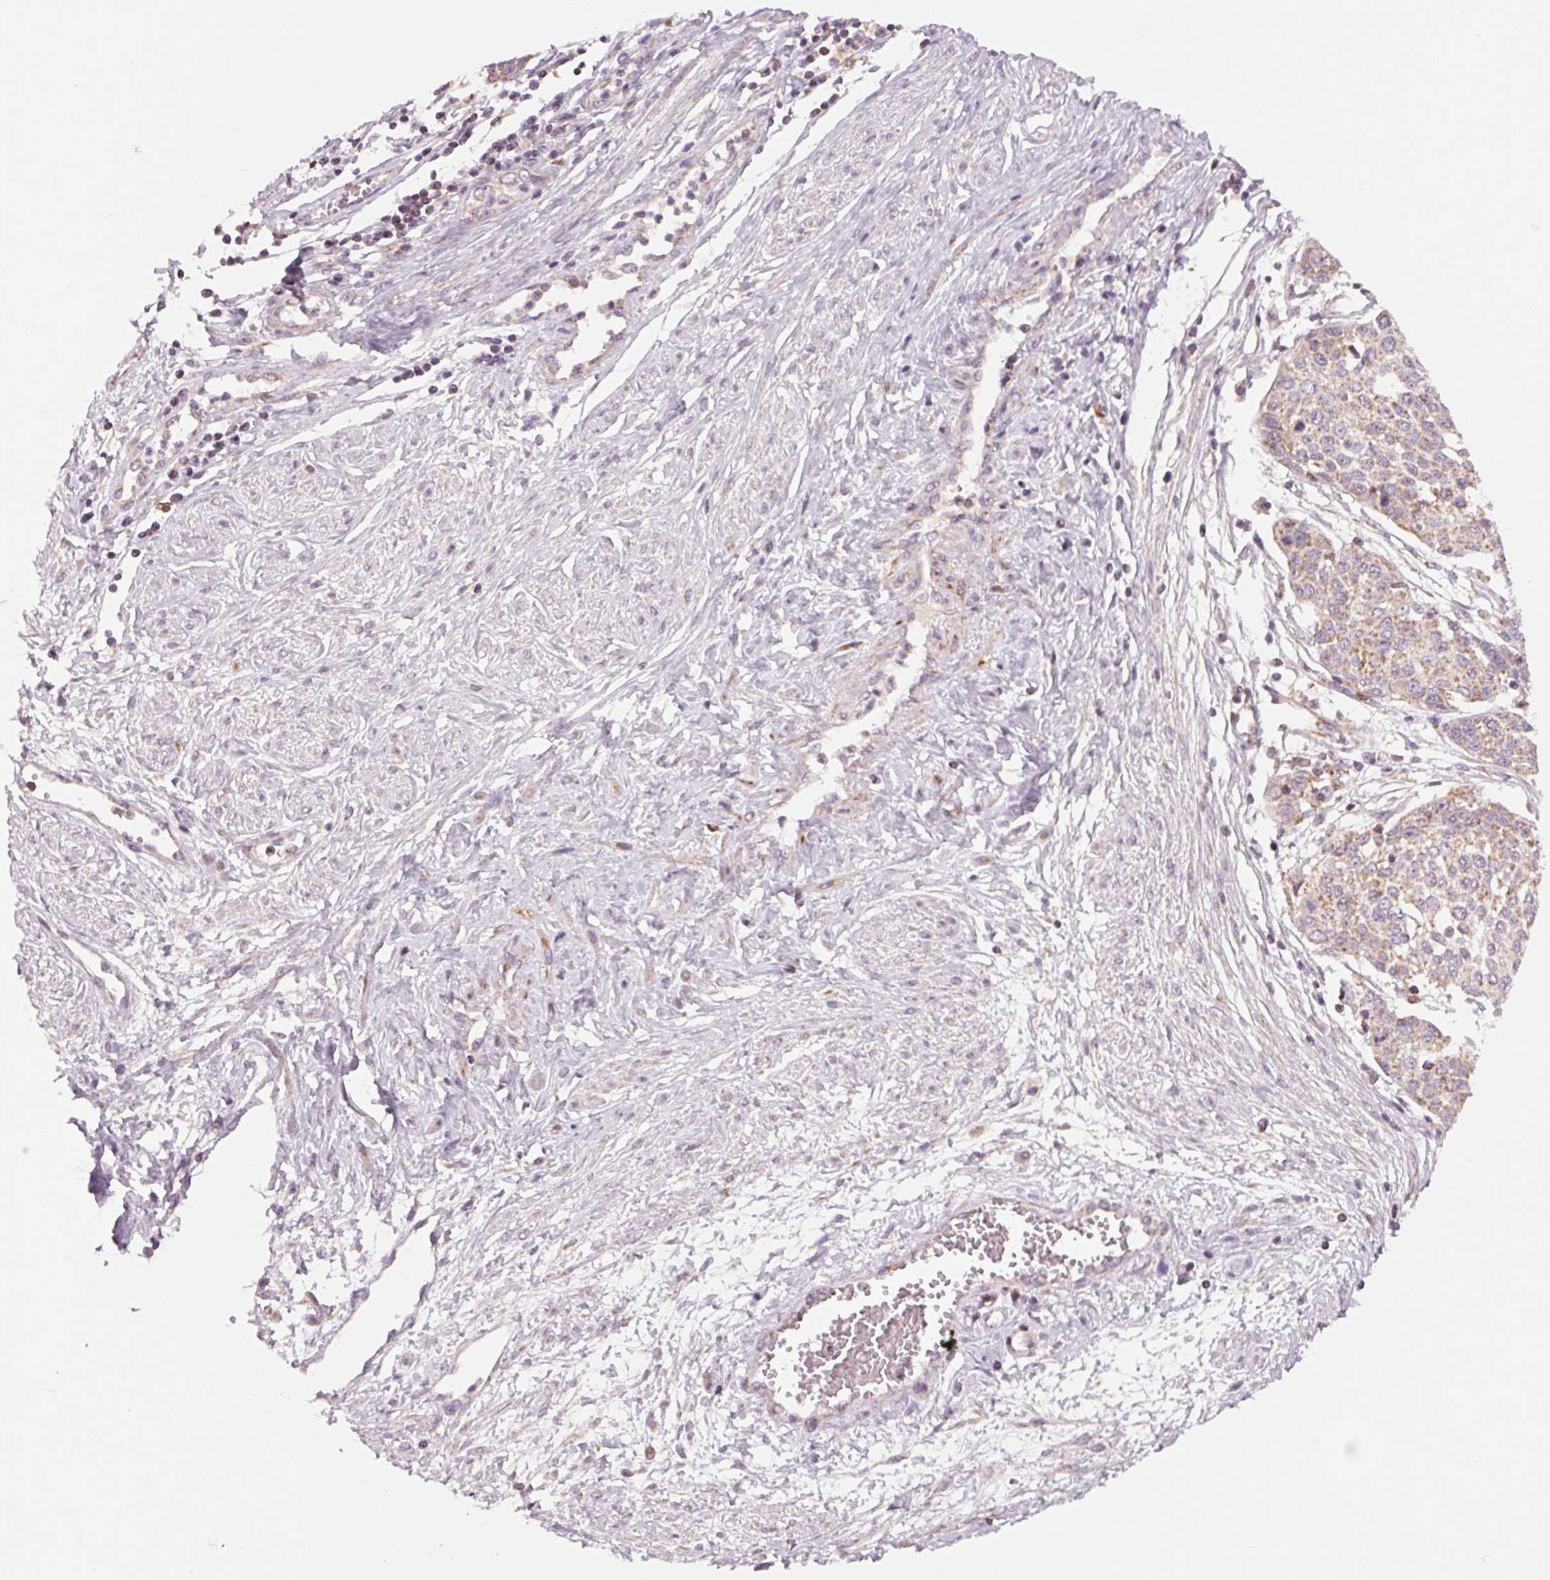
{"staining": {"intensity": "weak", "quantity": ">75%", "location": "cytoplasmic/membranous"}, "tissue": "cervical cancer", "cell_type": "Tumor cells", "image_type": "cancer", "snomed": [{"axis": "morphology", "description": "Squamous cell carcinoma, NOS"}, {"axis": "topography", "description": "Cervix"}], "caption": "Brown immunohistochemical staining in human squamous cell carcinoma (cervical) exhibits weak cytoplasmic/membranous positivity in approximately >75% of tumor cells.", "gene": "COX6A1", "patient": {"sex": "female", "age": 34}}